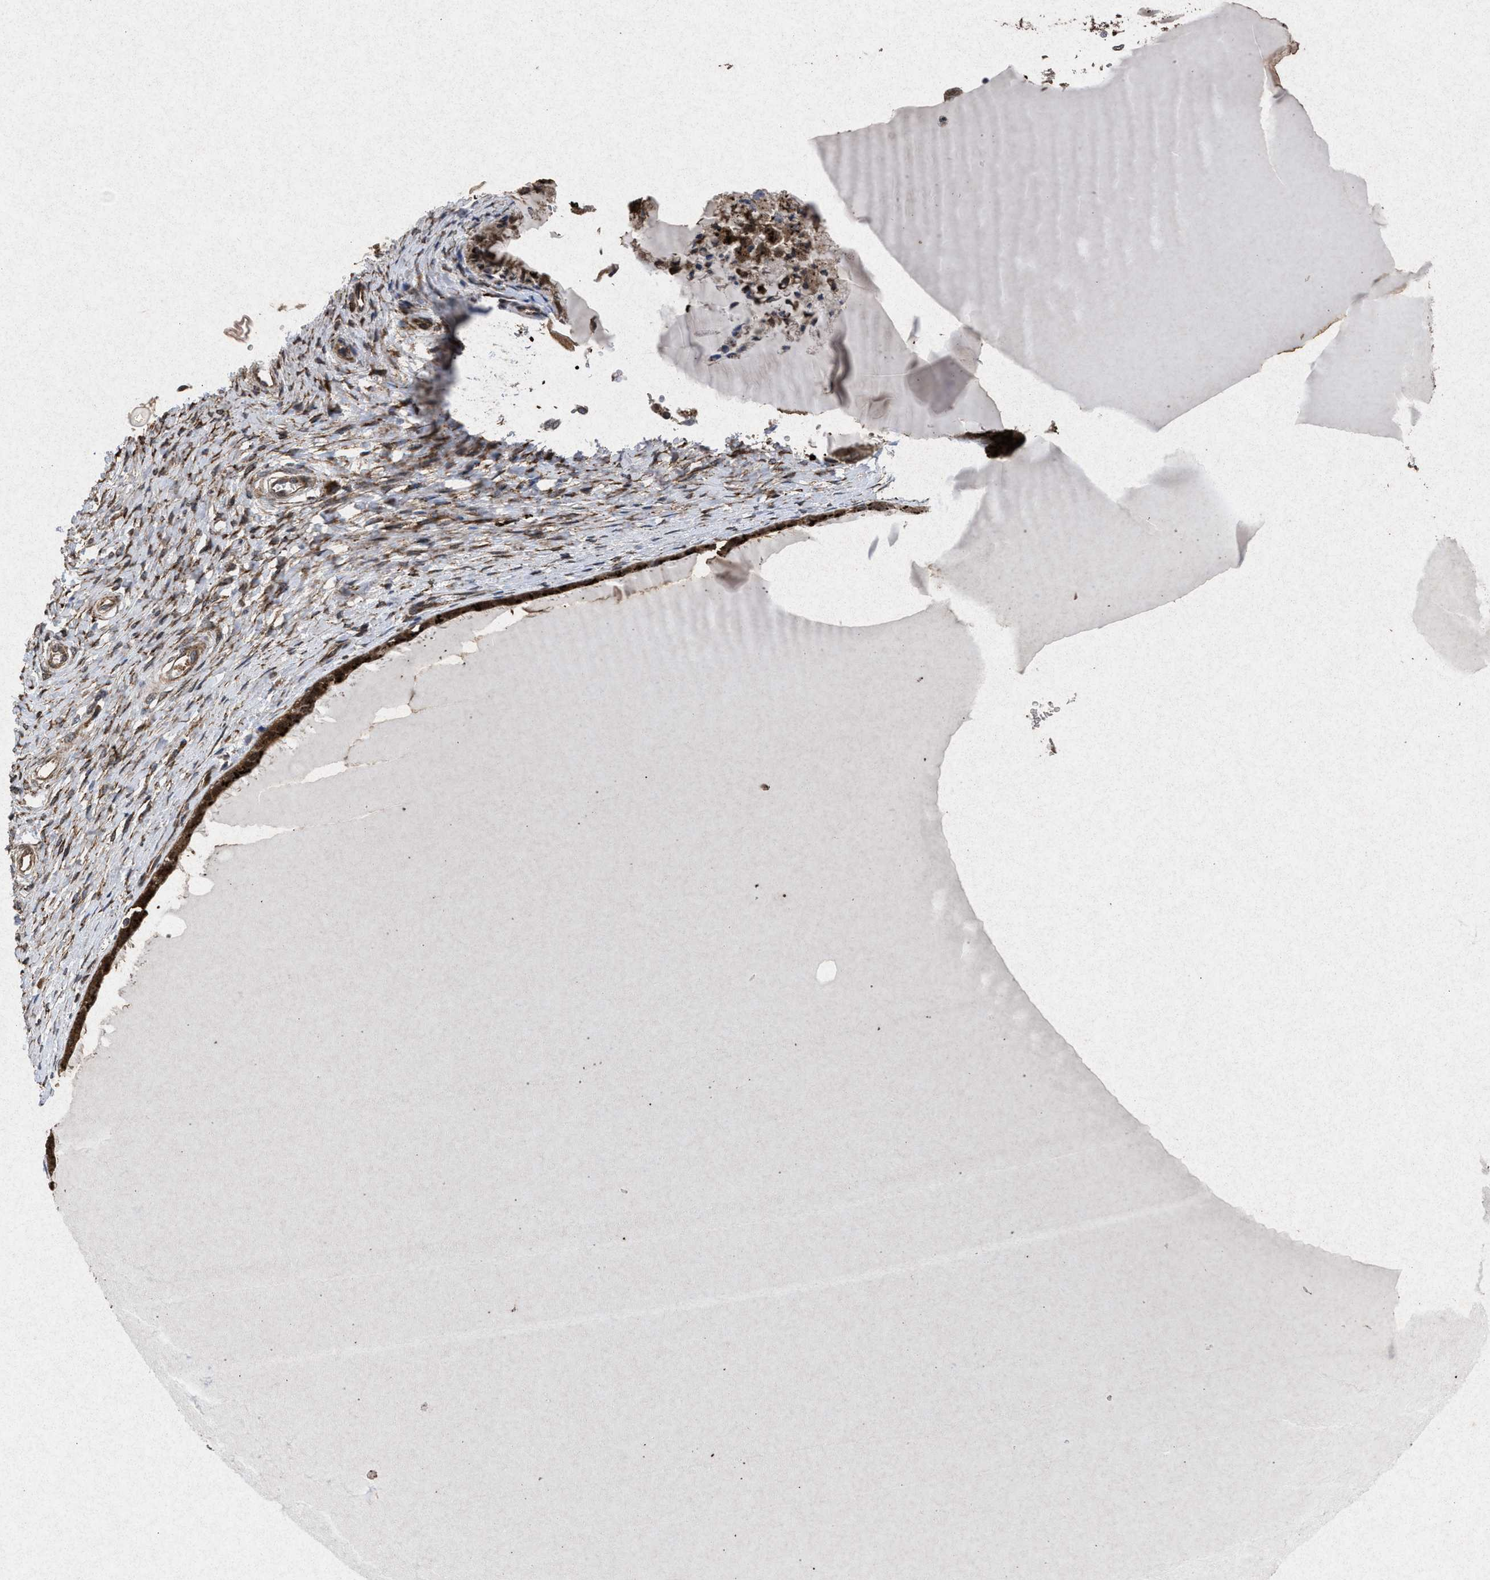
{"staining": {"intensity": "moderate", "quantity": ">75%", "location": "cytoplasmic/membranous"}, "tissue": "cervix", "cell_type": "Glandular cells", "image_type": "normal", "snomed": [{"axis": "morphology", "description": "Normal tissue, NOS"}, {"axis": "topography", "description": "Cervix"}], "caption": "DAB (3,3'-diaminobenzidine) immunohistochemical staining of normal cervix demonstrates moderate cytoplasmic/membranous protein positivity in approximately >75% of glandular cells. The protein of interest is shown in brown color, while the nuclei are stained blue.", "gene": "MSI2", "patient": {"sex": "female", "age": 55}}